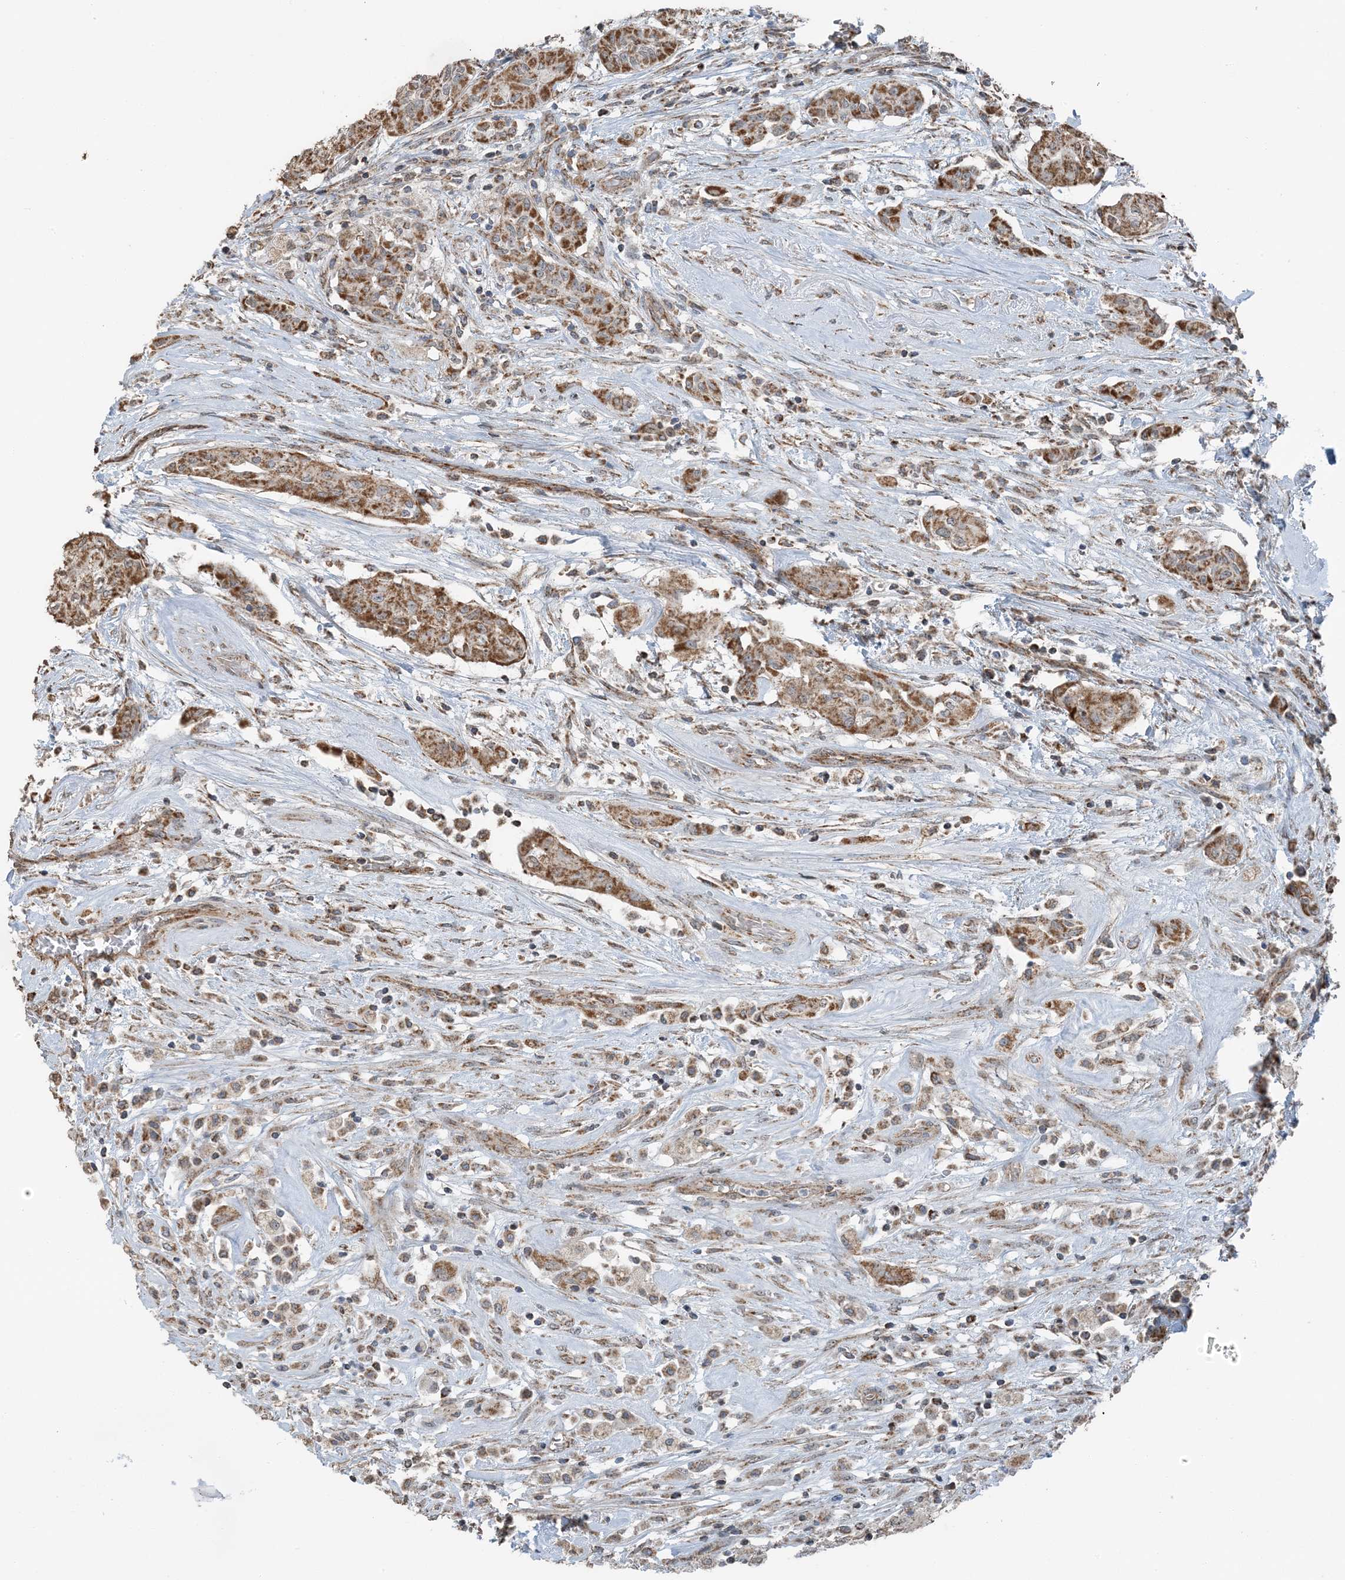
{"staining": {"intensity": "moderate", "quantity": ">75%", "location": "cytoplasmic/membranous"}, "tissue": "thyroid cancer", "cell_type": "Tumor cells", "image_type": "cancer", "snomed": [{"axis": "morphology", "description": "Papillary adenocarcinoma, NOS"}, {"axis": "topography", "description": "Thyroid gland"}], "caption": "Protein staining shows moderate cytoplasmic/membranous expression in about >75% of tumor cells in papillary adenocarcinoma (thyroid).", "gene": "PILRB", "patient": {"sex": "female", "age": 59}}